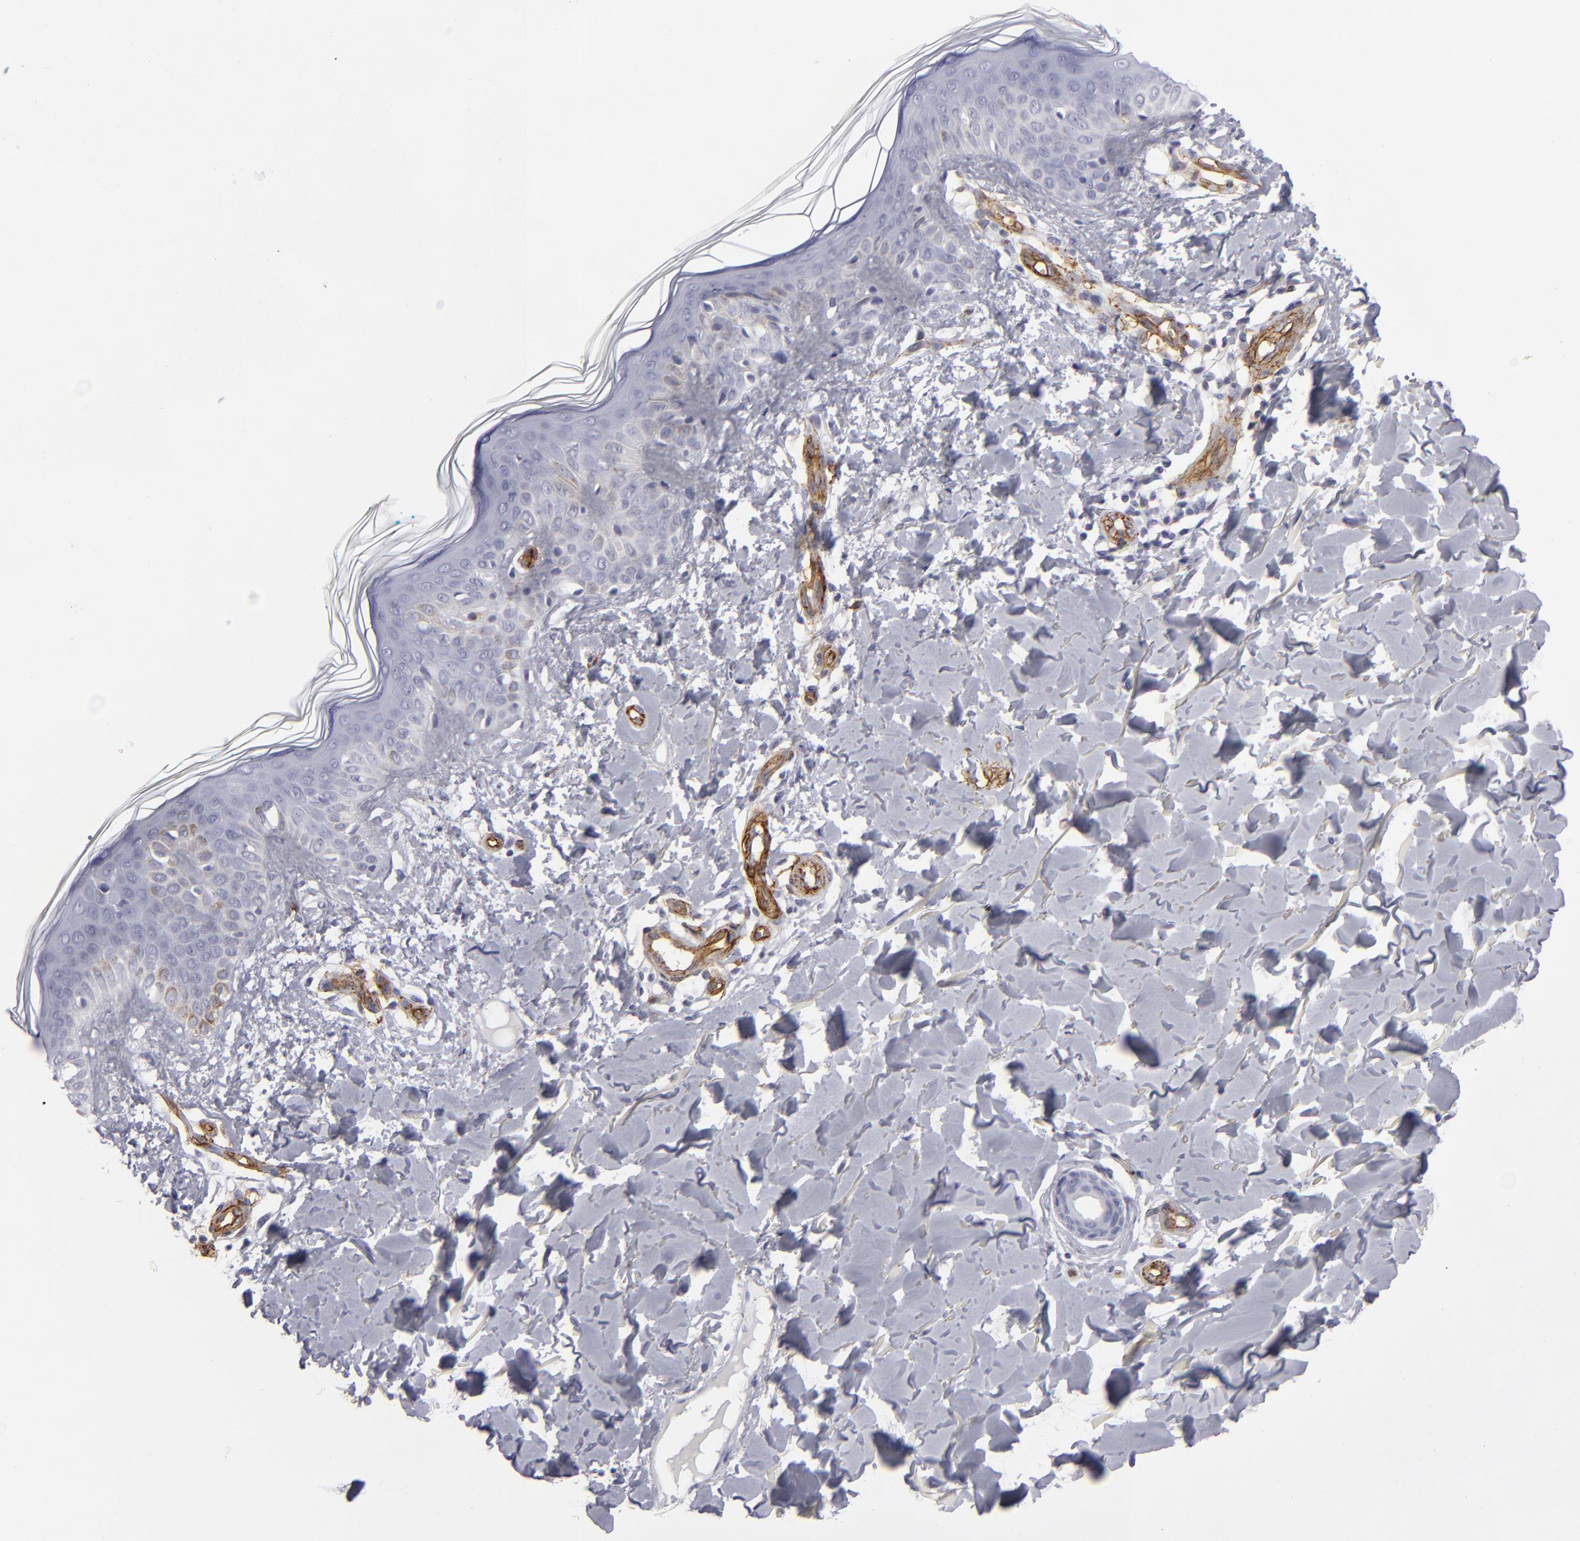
{"staining": {"intensity": "negative", "quantity": "none", "location": "none"}, "tissue": "skin", "cell_type": "Fibroblasts", "image_type": "normal", "snomed": [{"axis": "morphology", "description": "Normal tissue, NOS"}, {"axis": "topography", "description": "Skin"}], "caption": "This is an immunohistochemistry (IHC) photomicrograph of benign skin. There is no expression in fibroblasts.", "gene": "MCAM", "patient": {"sex": "male", "age": 32}}